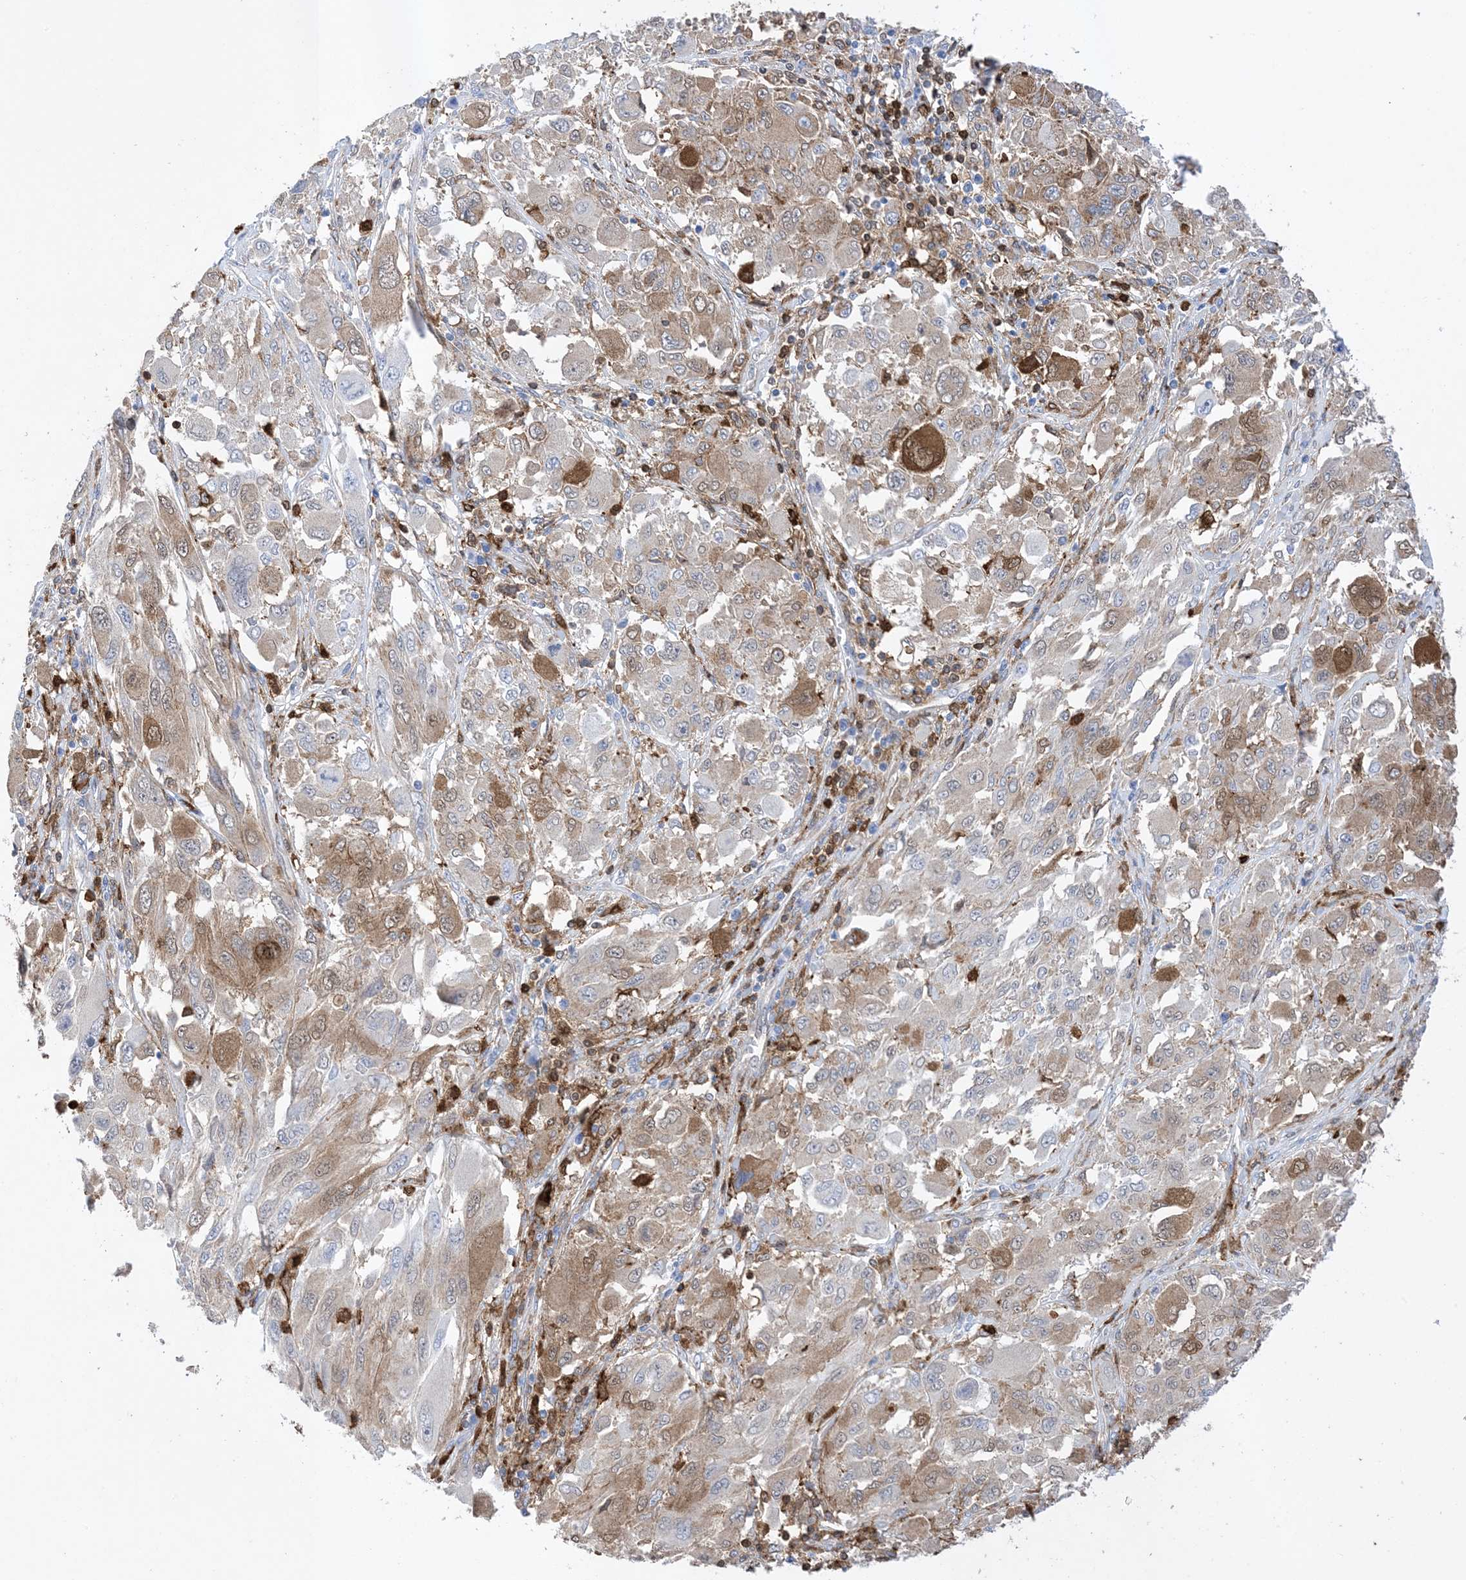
{"staining": {"intensity": "moderate", "quantity": "<25%", "location": "cytoplasmic/membranous"}, "tissue": "melanoma", "cell_type": "Tumor cells", "image_type": "cancer", "snomed": [{"axis": "morphology", "description": "Malignant melanoma, NOS"}, {"axis": "topography", "description": "Skin"}], "caption": "Moderate cytoplasmic/membranous expression is seen in approximately <25% of tumor cells in malignant melanoma.", "gene": "ANXA1", "patient": {"sex": "female", "age": 91}}